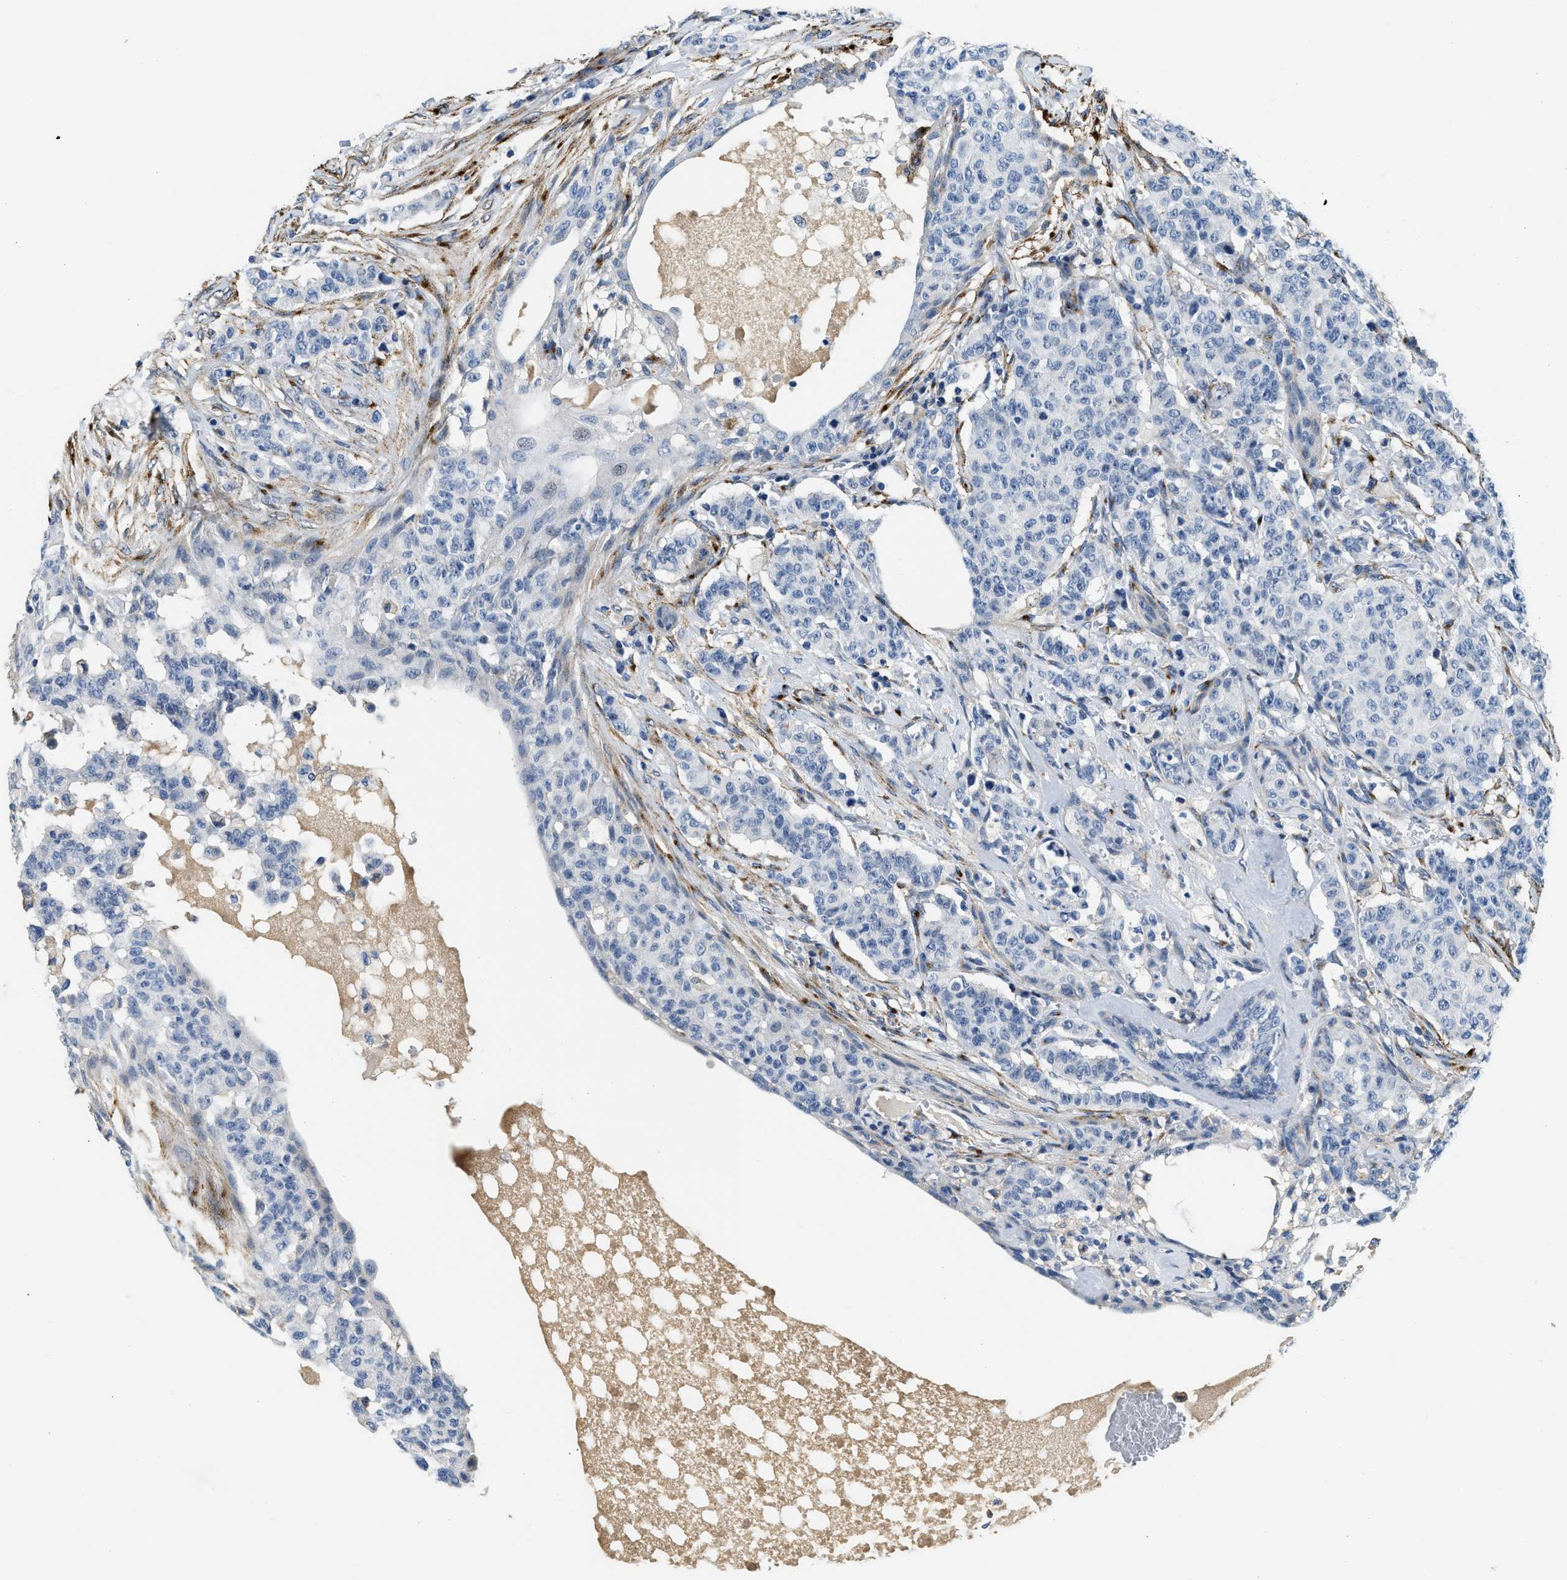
{"staining": {"intensity": "negative", "quantity": "none", "location": "none"}, "tissue": "breast cancer", "cell_type": "Tumor cells", "image_type": "cancer", "snomed": [{"axis": "morphology", "description": "Normal tissue, NOS"}, {"axis": "morphology", "description": "Duct carcinoma"}, {"axis": "topography", "description": "Breast"}], "caption": "There is no significant expression in tumor cells of breast cancer (intraductal carcinoma). (DAB (3,3'-diaminobenzidine) immunohistochemistry, high magnification).", "gene": "LRP1", "patient": {"sex": "female", "age": 40}}